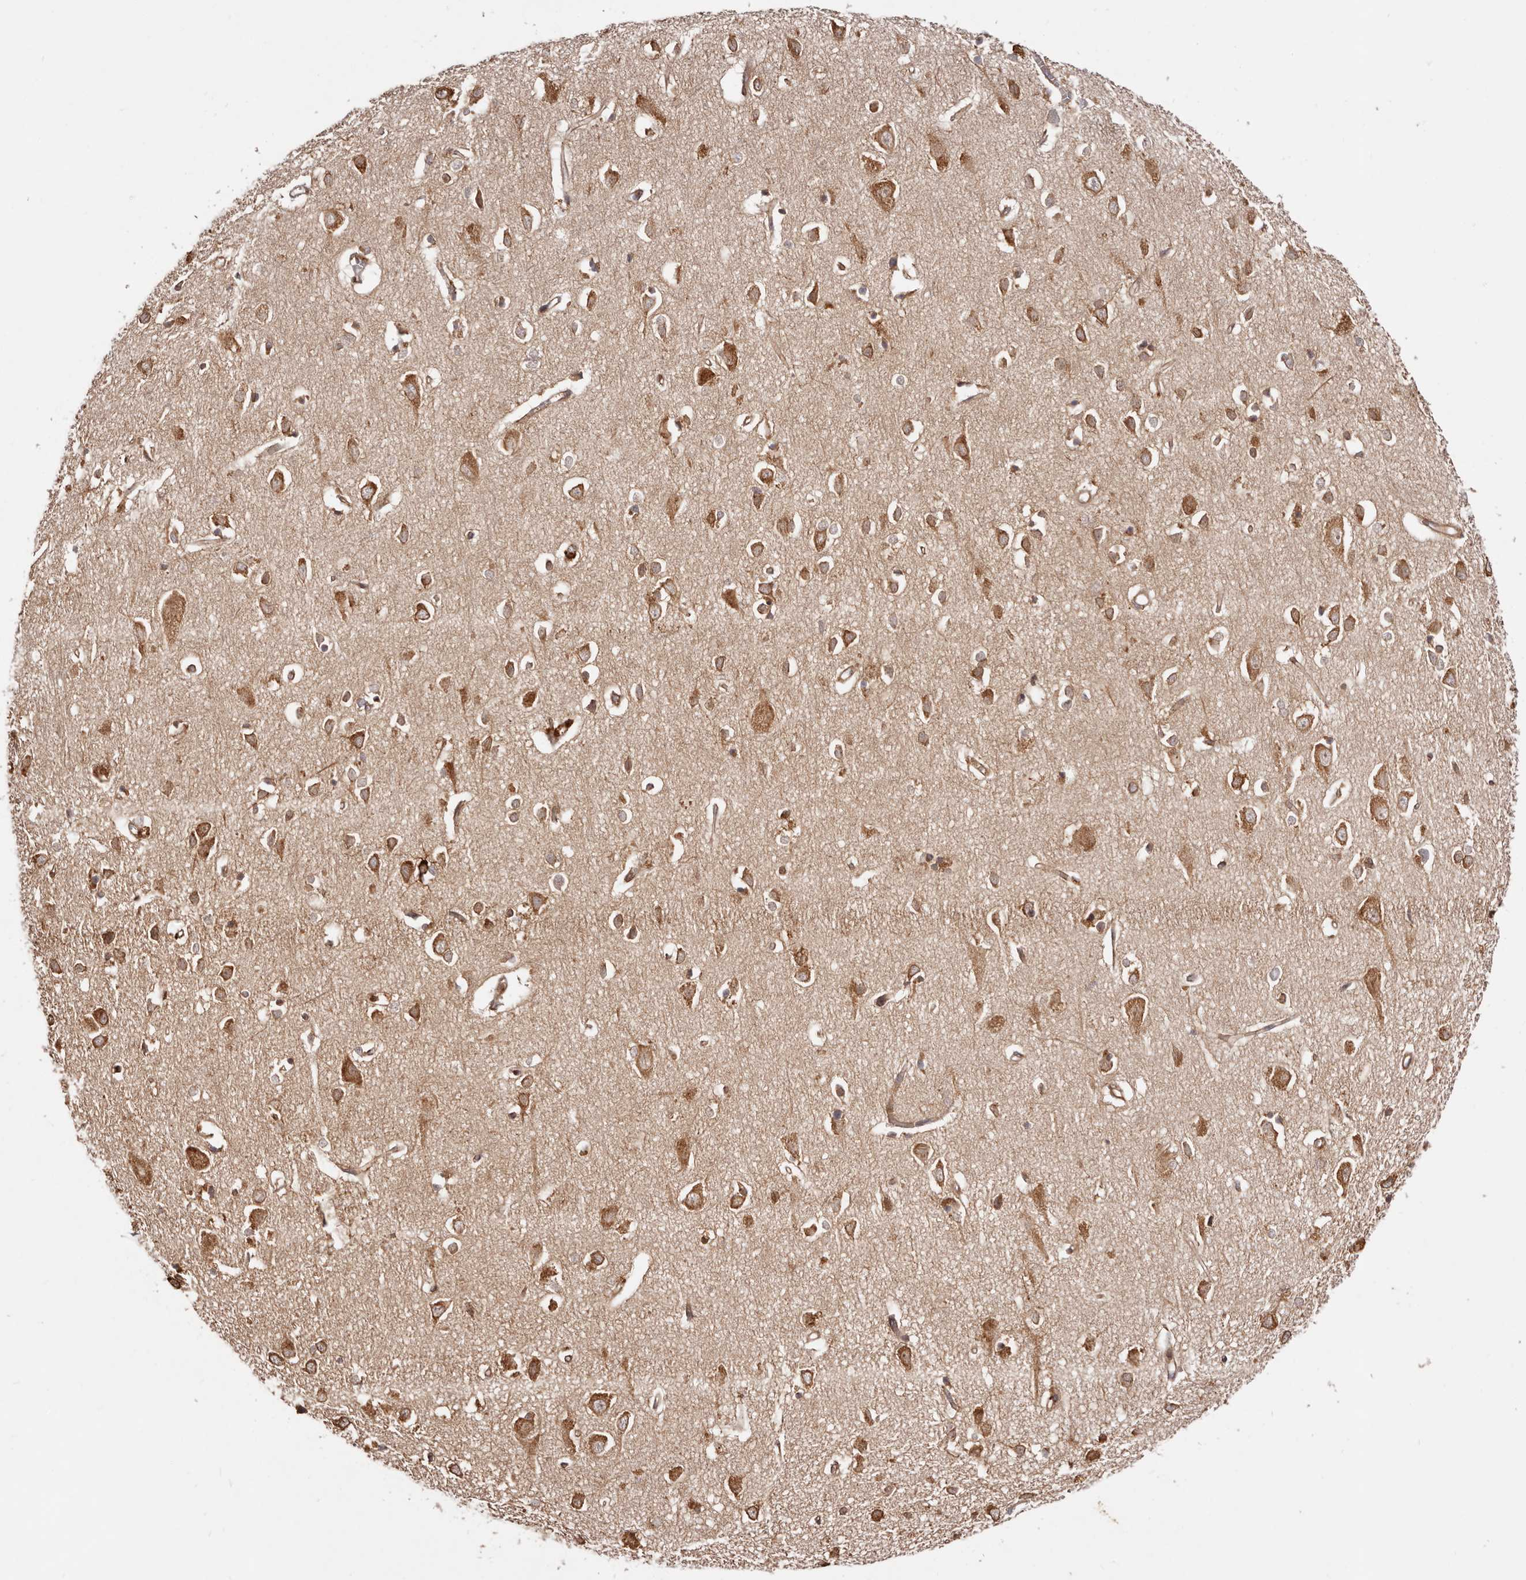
{"staining": {"intensity": "moderate", "quantity": ">75%", "location": "cytoplasmic/membranous"}, "tissue": "cerebral cortex", "cell_type": "Endothelial cells", "image_type": "normal", "snomed": [{"axis": "morphology", "description": "Normal tissue, NOS"}, {"axis": "topography", "description": "Cerebral cortex"}], "caption": "Immunohistochemical staining of normal cerebral cortex exhibits >75% levels of moderate cytoplasmic/membranous protein positivity in about >75% of endothelial cells.", "gene": "RPS6", "patient": {"sex": "female", "age": 64}}